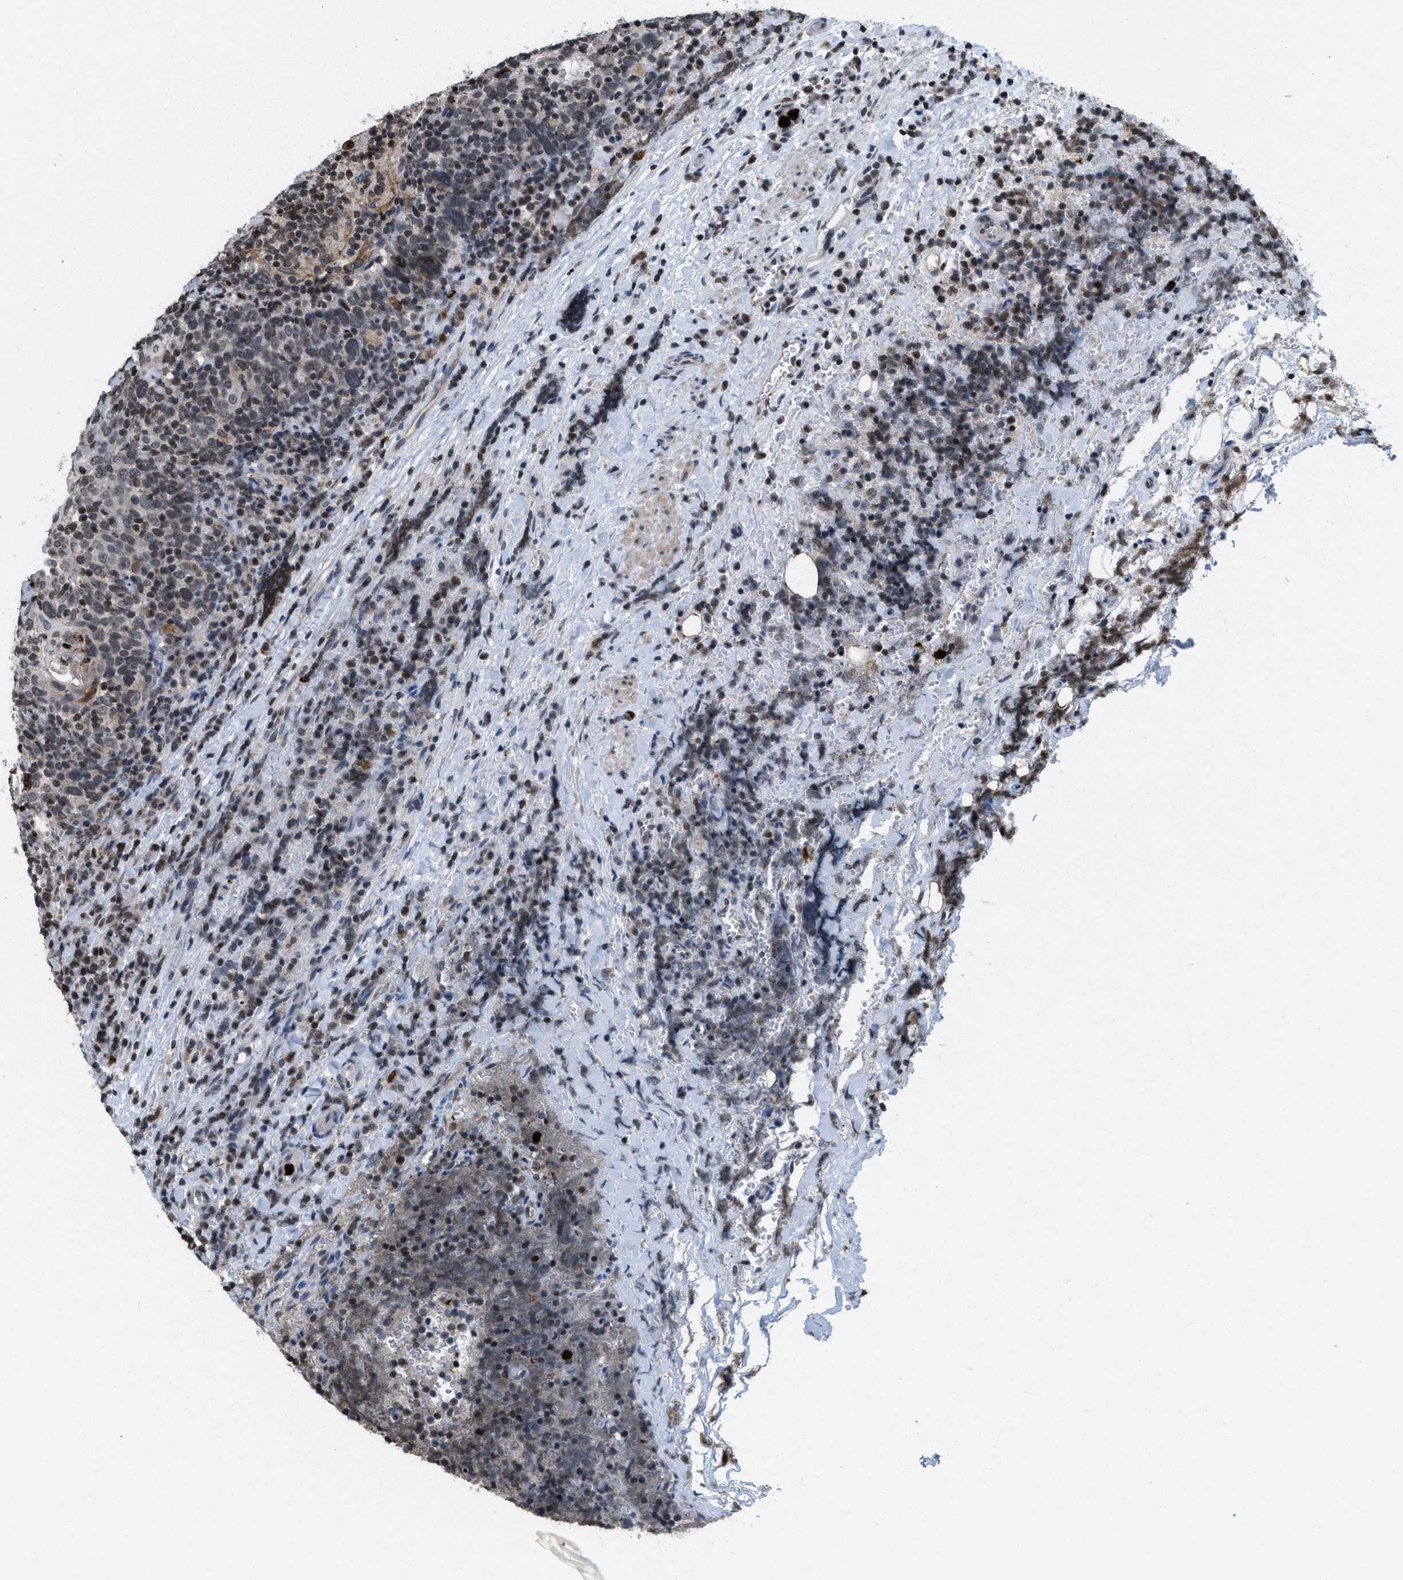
{"staining": {"intensity": "negative", "quantity": "none", "location": "none"}, "tissue": "head and neck cancer", "cell_type": "Tumor cells", "image_type": "cancer", "snomed": [{"axis": "morphology", "description": "Squamous cell carcinoma, NOS"}, {"axis": "morphology", "description": "Squamous cell carcinoma, metastatic, NOS"}, {"axis": "topography", "description": "Lymph node"}, {"axis": "topography", "description": "Head-Neck"}], "caption": "Human head and neck squamous cell carcinoma stained for a protein using IHC reveals no staining in tumor cells.", "gene": "PRUNE2", "patient": {"sex": "male", "age": 62}}